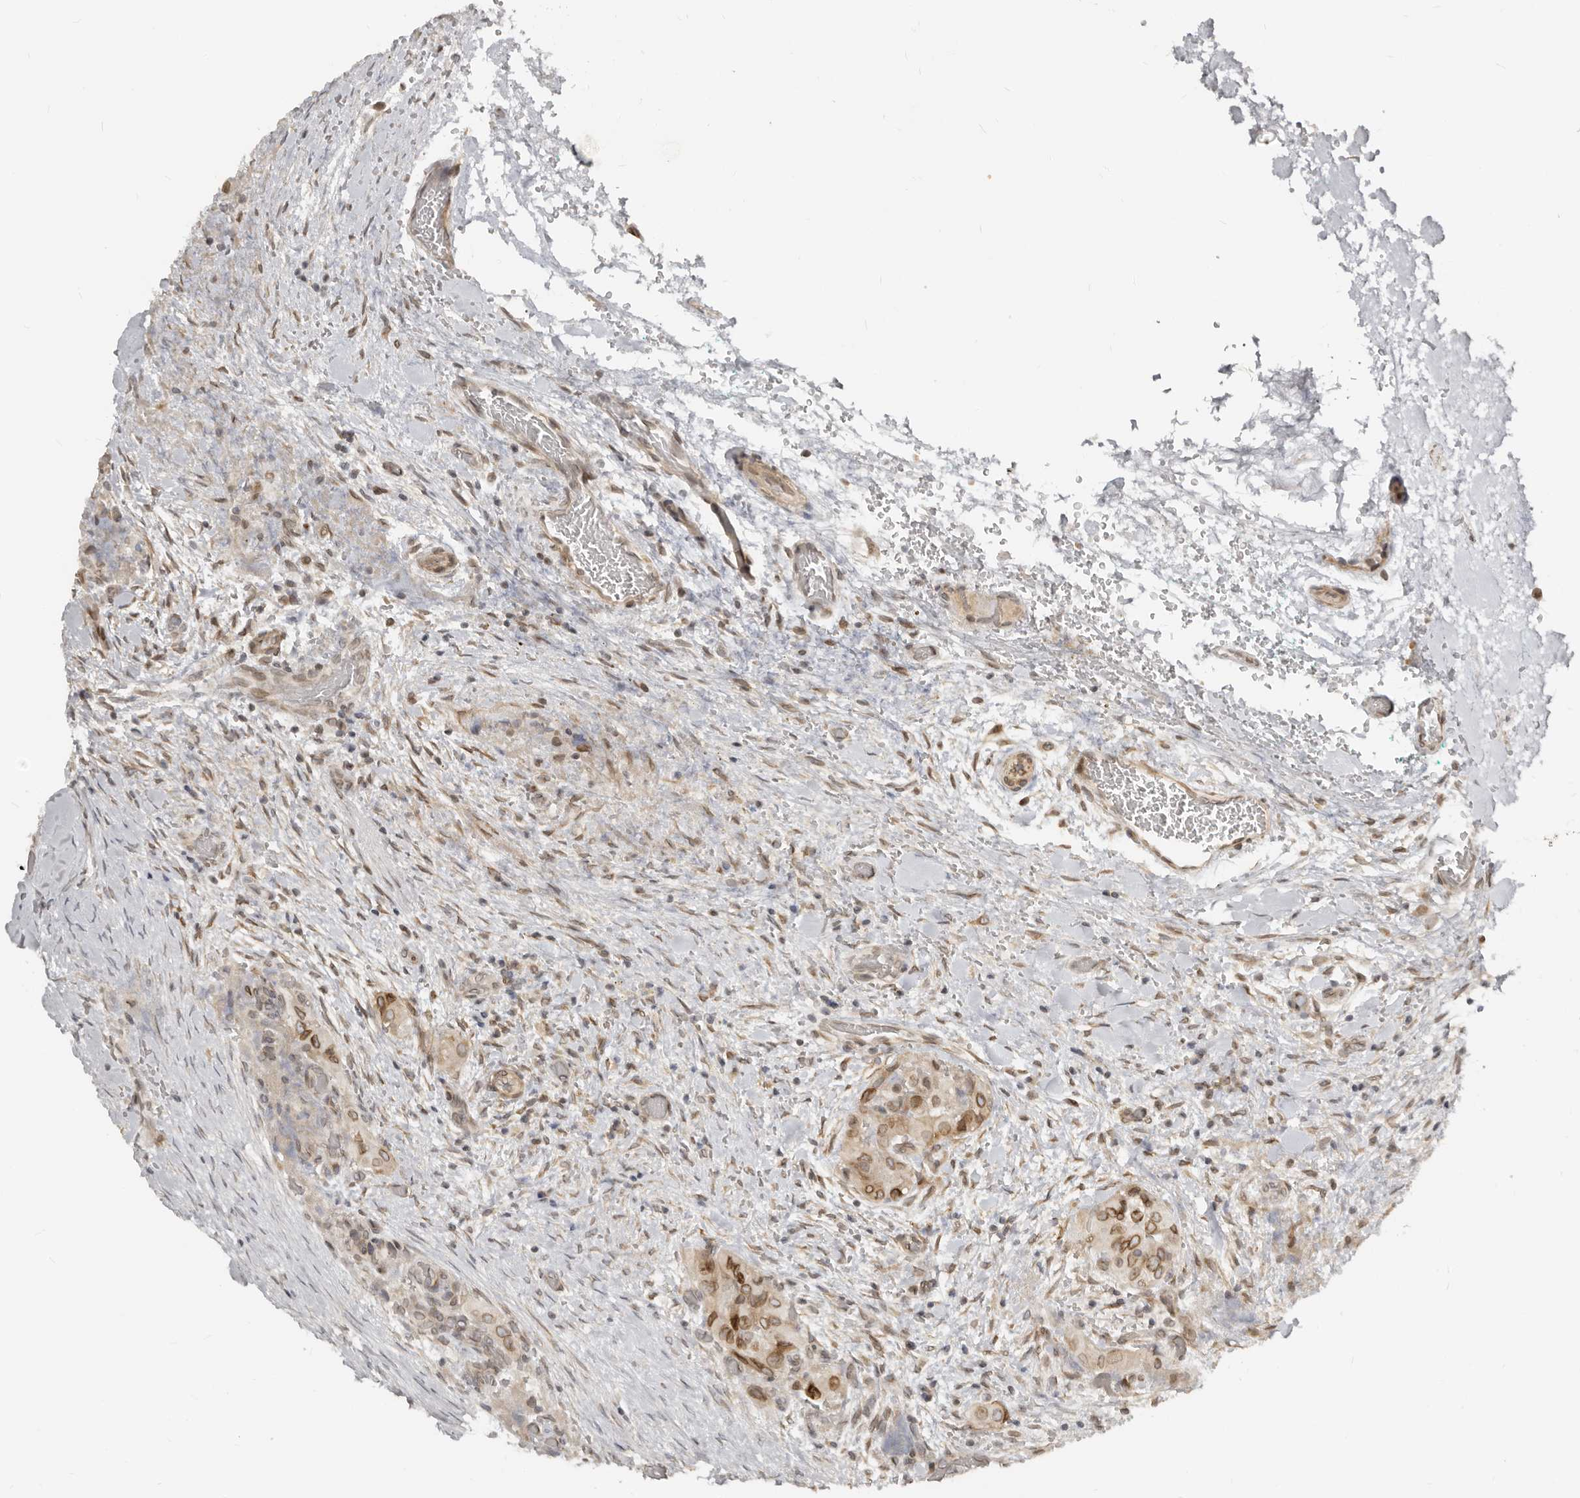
{"staining": {"intensity": "moderate", "quantity": ">75%", "location": "cytoplasmic/membranous,nuclear"}, "tissue": "thyroid cancer", "cell_type": "Tumor cells", "image_type": "cancer", "snomed": [{"axis": "morphology", "description": "Papillary adenocarcinoma, NOS"}, {"axis": "topography", "description": "Thyroid gland"}], "caption": "Immunohistochemical staining of thyroid cancer demonstrates medium levels of moderate cytoplasmic/membranous and nuclear protein positivity in approximately >75% of tumor cells.", "gene": "NUP153", "patient": {"sex": "female", "age": 59}}